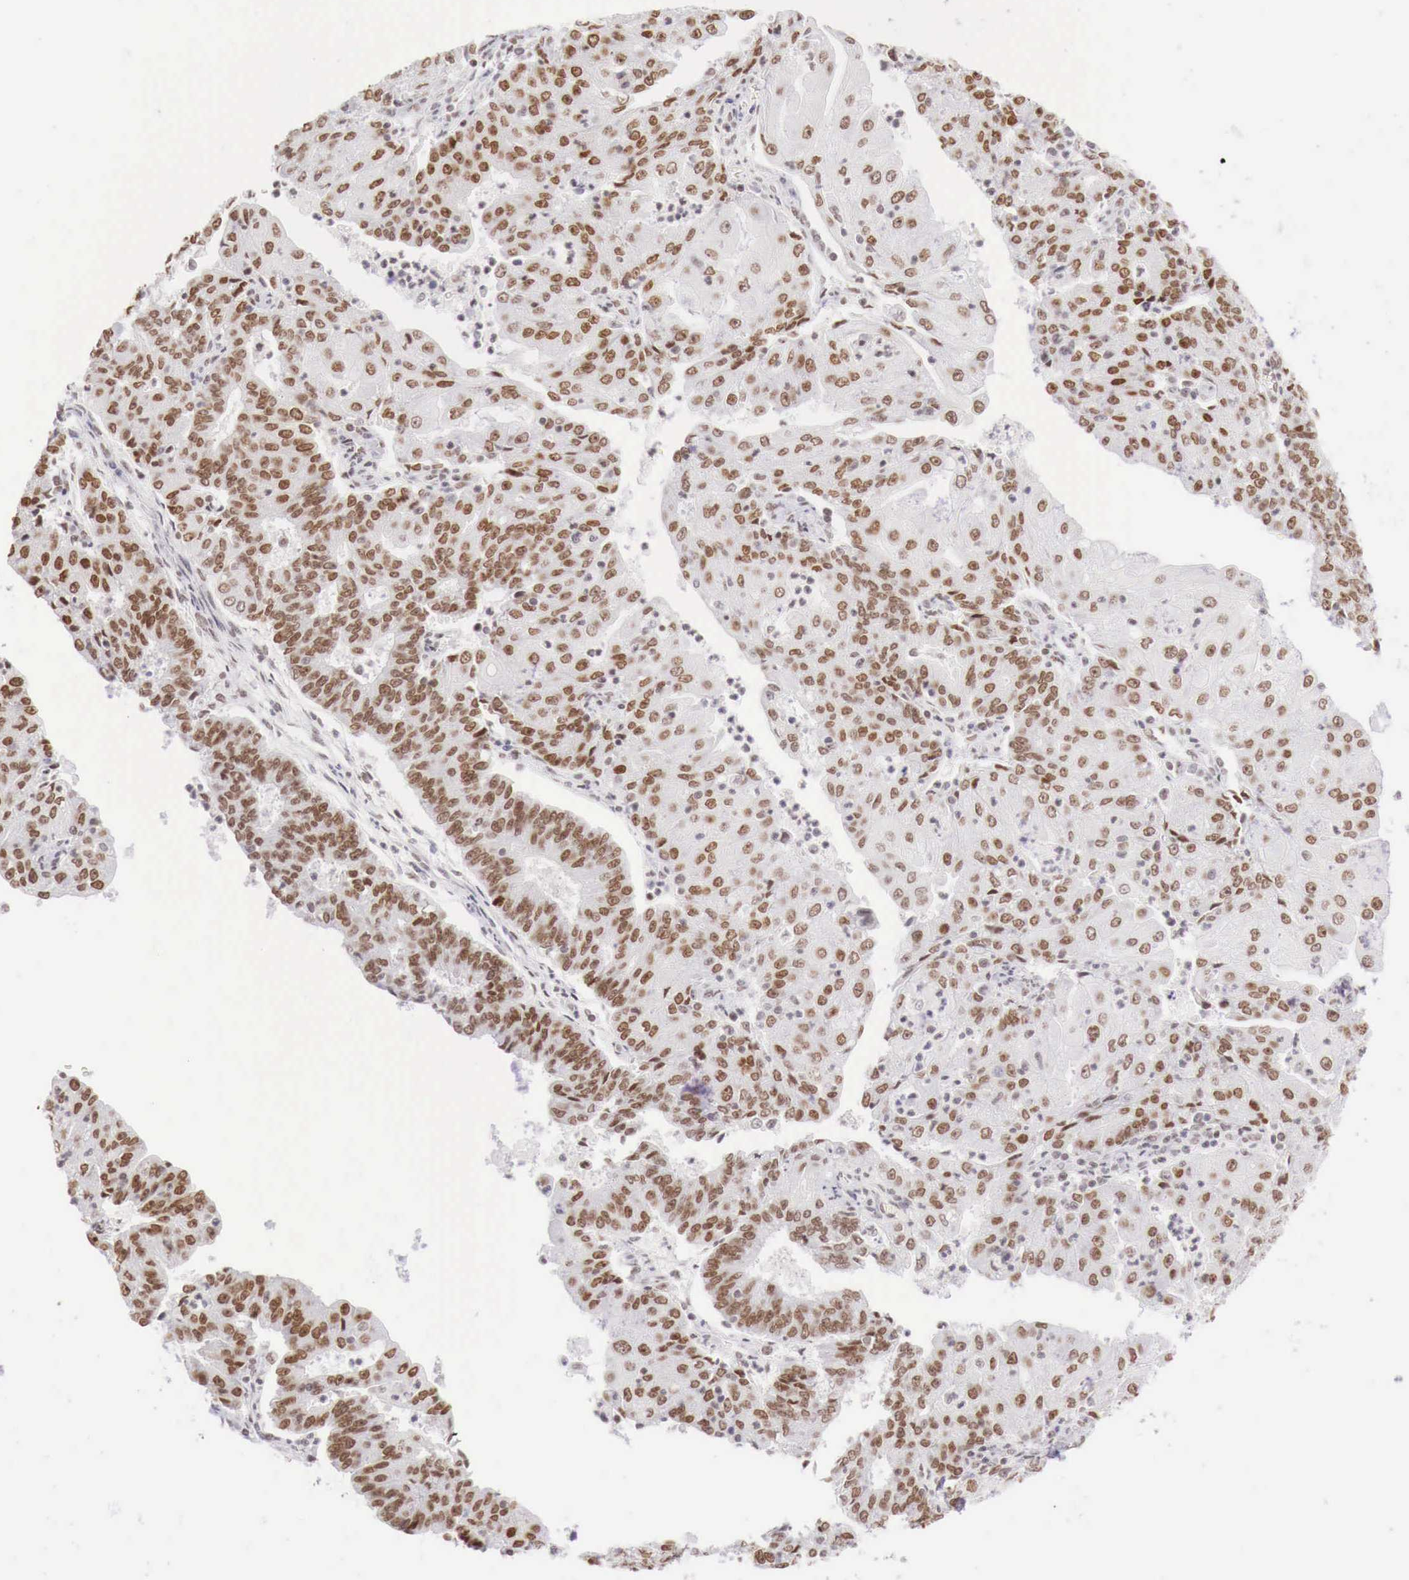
{"staining": {"intensity": "moderate", "quantity": "25%-75%", "location": "nuclear"}, "tissue": "endometrial cancer", "cell_type": "Tumor cells", "image_type": "cancer", "snomed": [{"axis": "morphology", "description": "Adenocarcinoma, NOS"}, {"axis": "topography", "description": "Endometrium"}], "caption": "Protein expression analysis of human adenocarcinoma (endometrial) reveals moderate nuclear expression in approximately 25%-75% of tumor cells.", "gene": "PHF14", "patient": {"sex": "female", "age": 56}}